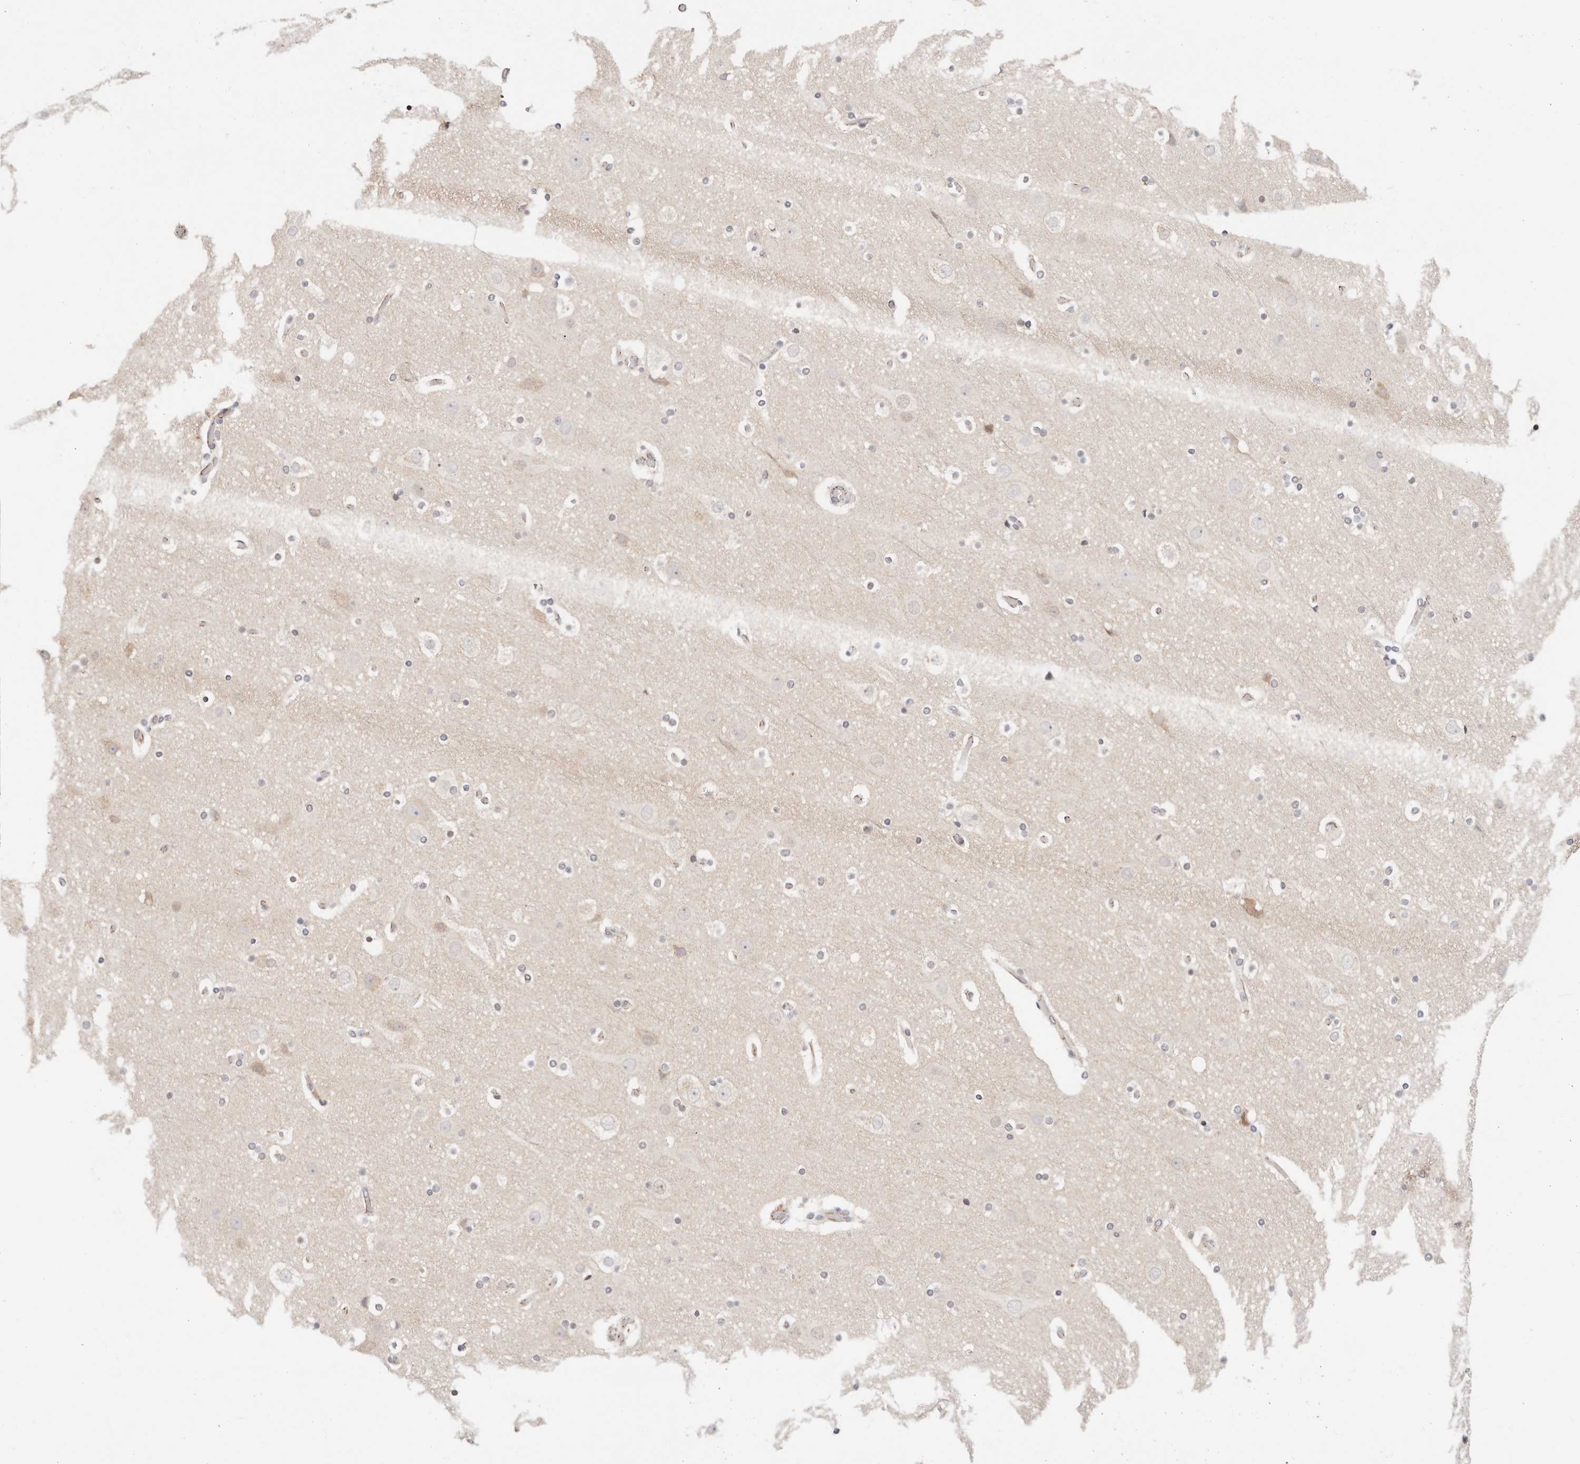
{"staining": {"intensity": "negative", "quantity": "none", "location": "none"}, "tissue": "cerebral cortex", "cell_type": "Endothelial cells", "image_type": "normal", "snomed": [{"axis": "morphology", "description": "Normal tissue, NOS"}, {"axis": "topography", "description": "Cerebral cortex"}], "caption": "This is an immunohistochemistry (IHC) image of unremarkable cerebral cortex. There is no expression in endothelial cells.", "gene": "AFDN", "patient": {"sex": "male", "age": 57}}